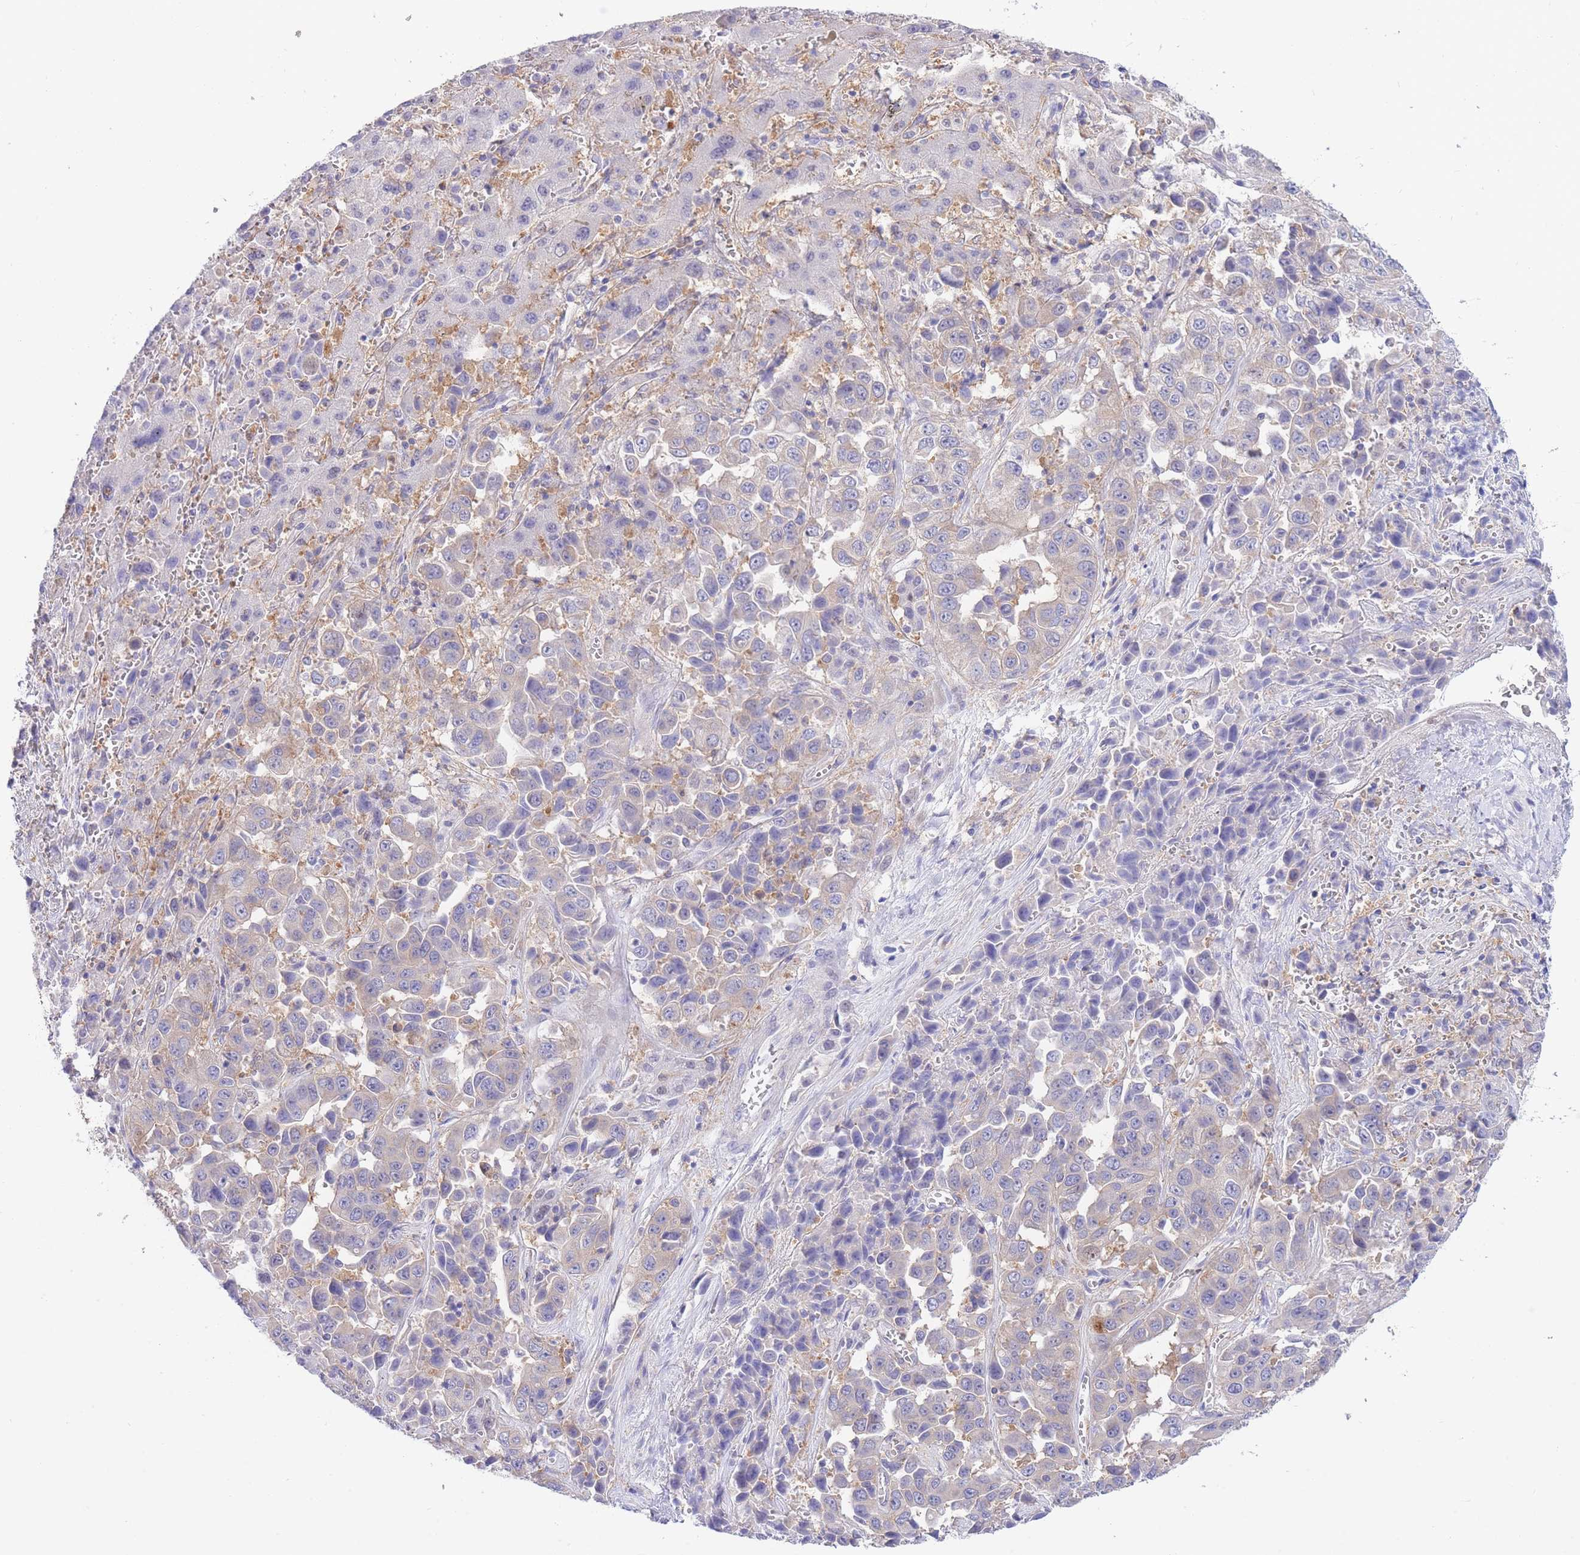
{"staining": {"intensity": "negative", "quantity": "none", "location": "none"}, "tissue": "liver cancer", "cell_type": "Tumor cells", "image_type": "cancer", "snomed": [{"axis": "morphology", "description": "Cholangiocarcinoma"}, {"axis": "topography", "description": "Liver"}], "caption": "An immunohistochemistry (IHC) image of cholangiocarcinoma (liver) is shown. There is no staining in tumor cells of cholangiocarcinoma (liver). (DAB (3,3'-diaminobenzidine) IHC with hematoxylin counter stain).", "gene": "NAMPT", "patient": {"sex": "female", "age": 52}}